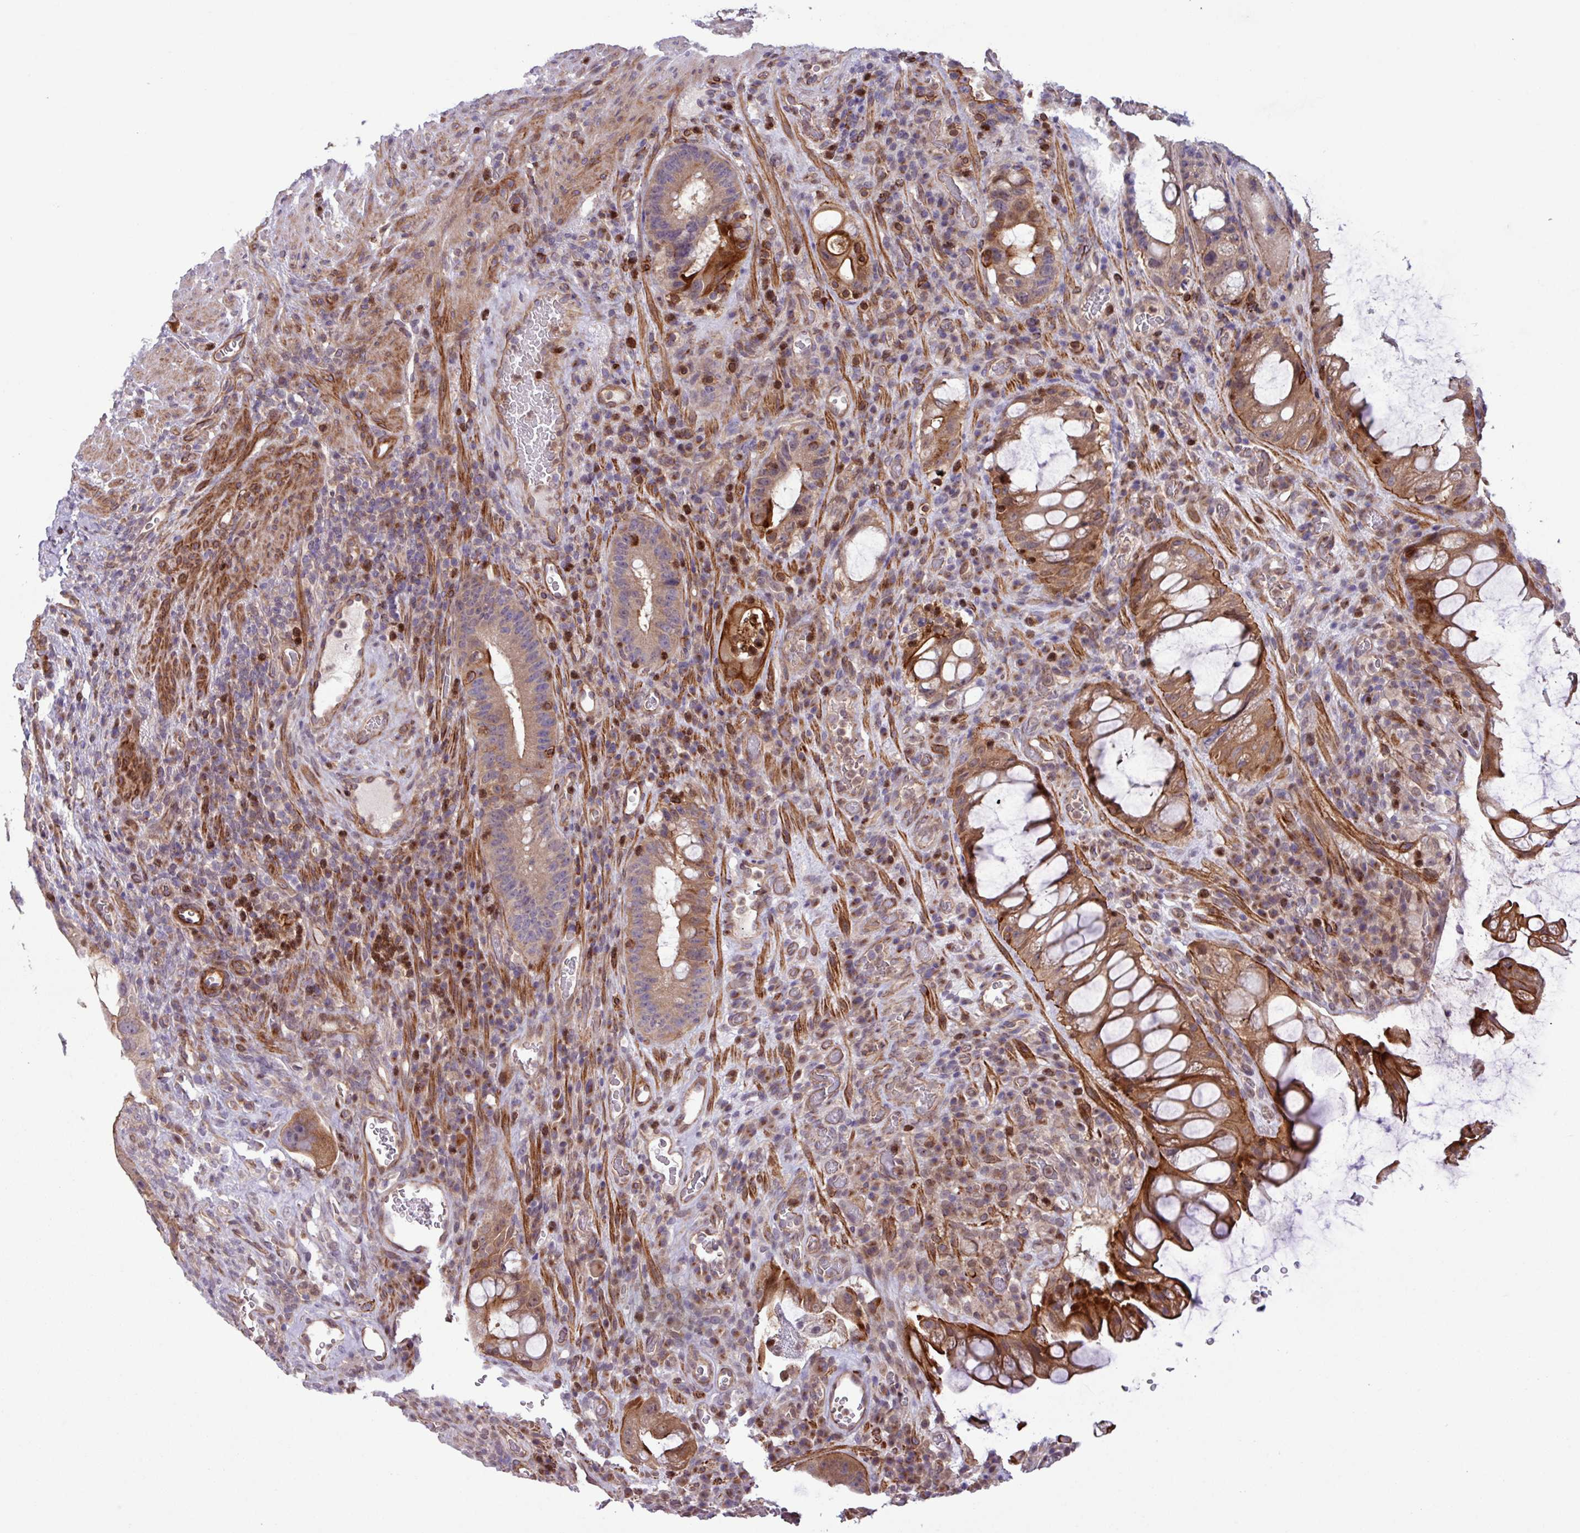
{"staining": {"intensity": "moderate", "quantity": ">75%", "location": "cytoplasmic/membranous"}, "tissue": "colorectal cancer", "cell_type": "Tumor cells", "image_type": "cancer", "snomed": [{"axis": "morphology", "description": "Adenocarcinoma, NOS"}, {"axis": "topography", "description": "Rectum"}], "caption": "The histopathology image displays a brown stain indicating the presence of a protein in the cytoplasmic/membranous of tumor cells in adenocarcinoma (colorectal). Immunohistochemistry (ihc) stains the protein in brown and the nuclei are stained blue.", "gene": "CNTRL", "patient": {"sex": "male", "age": 59}}